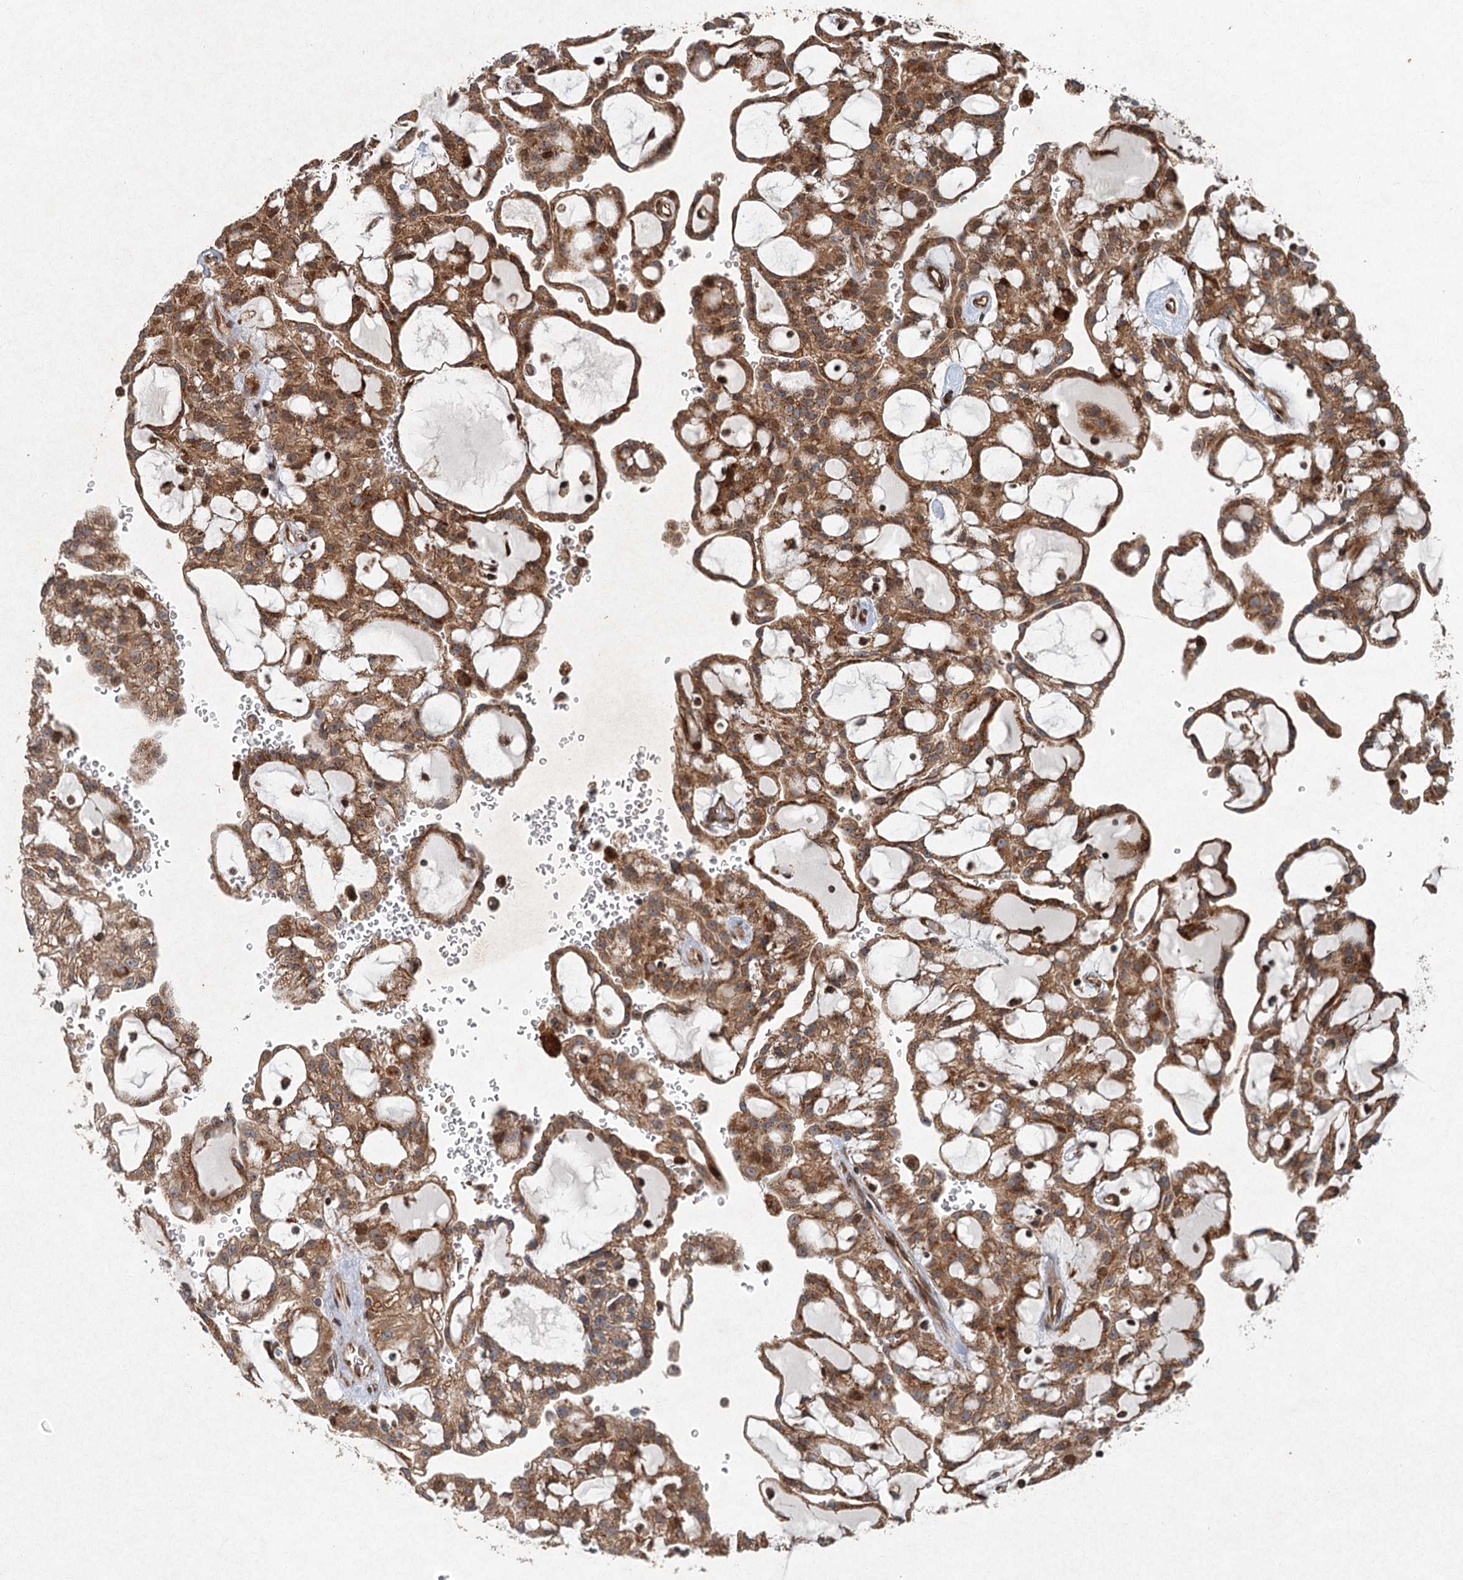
{"staining": {"intensity": "moderate", "quantity": ">75%", "location": "cytoplasmic/membranous,nuclear"}, "tissue": "renal cancer", "cell_type": "Tumor cells", "image_type": "cancer", "snomed": [{"axis": "morphology", "description": "Adenocarcinoma, NOS"}, {"axis": "topography", "description": "Kidney"}], "caption": "IHC image of neoplastic tissue: human renal cancer stained using immunohistochemistry (IHC) reveals medium levels of moderate protein expression localized specifically in the cytoplasmic/membranous and nuclear of tumor cells, appearing as a cytoplasmic/membranous and nuclear brown color.", "gene": "SRPX2", "patient": {"sex": "male", "age": 63}}